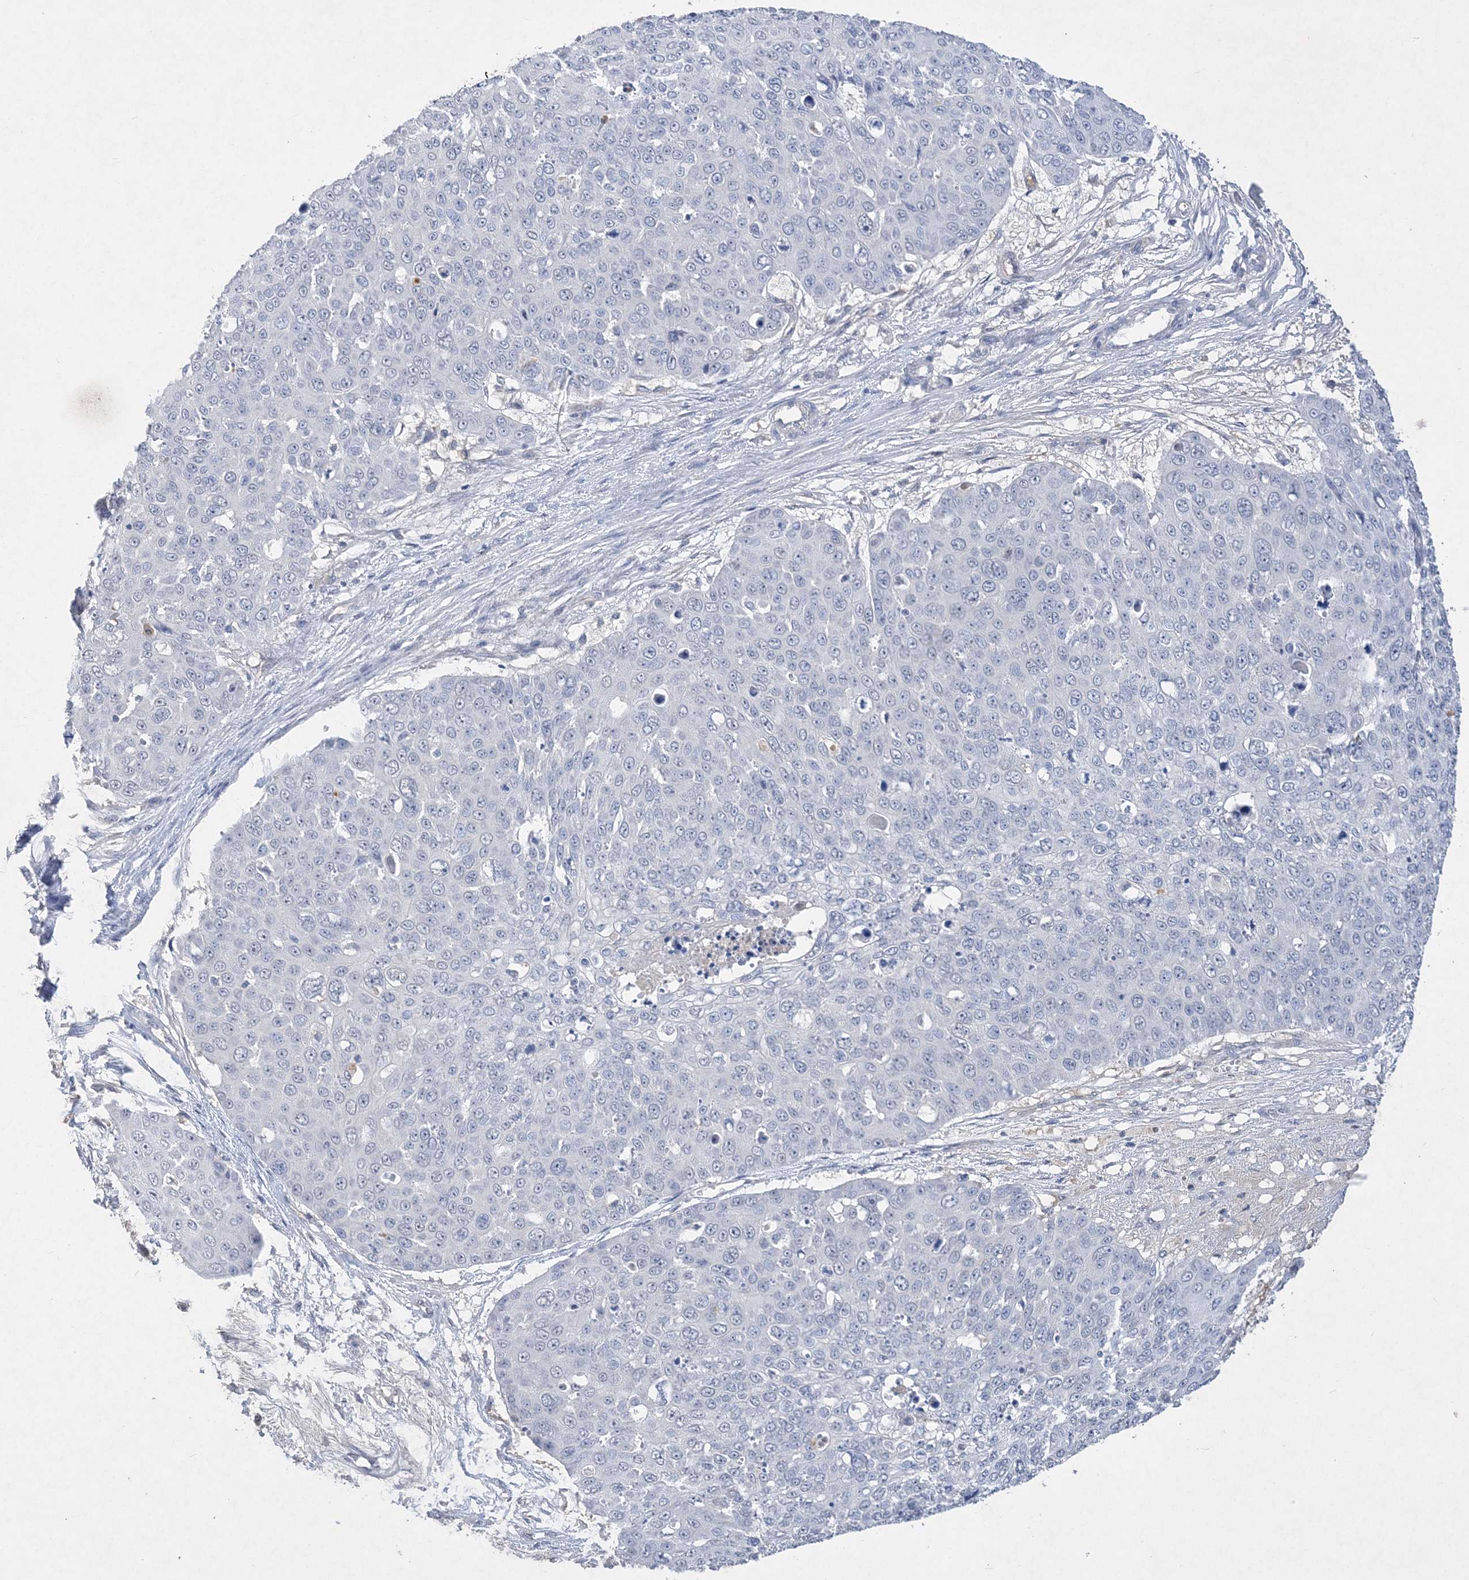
{"staining": {"intensity": "negative", "quantity": "none", "location": "none"}, "tissue": "skin cancer", "cell_type": "Tumor cells", "image_type": "cancer", "snomed": [{"axis": "morphology", "description": "Squamous cell carcinoma, NOS"}, {"axis": "topography", "description": "Skin"}], "caption": "An image of human skin cancer (squamous cell carcinoma) is negative for staining in tumor cells. (Brightfield microscopy of DAB immunohistochemistry at high magnification).", "gene": "C11orf58", "patient": {"sex": "male", "age": 71}}